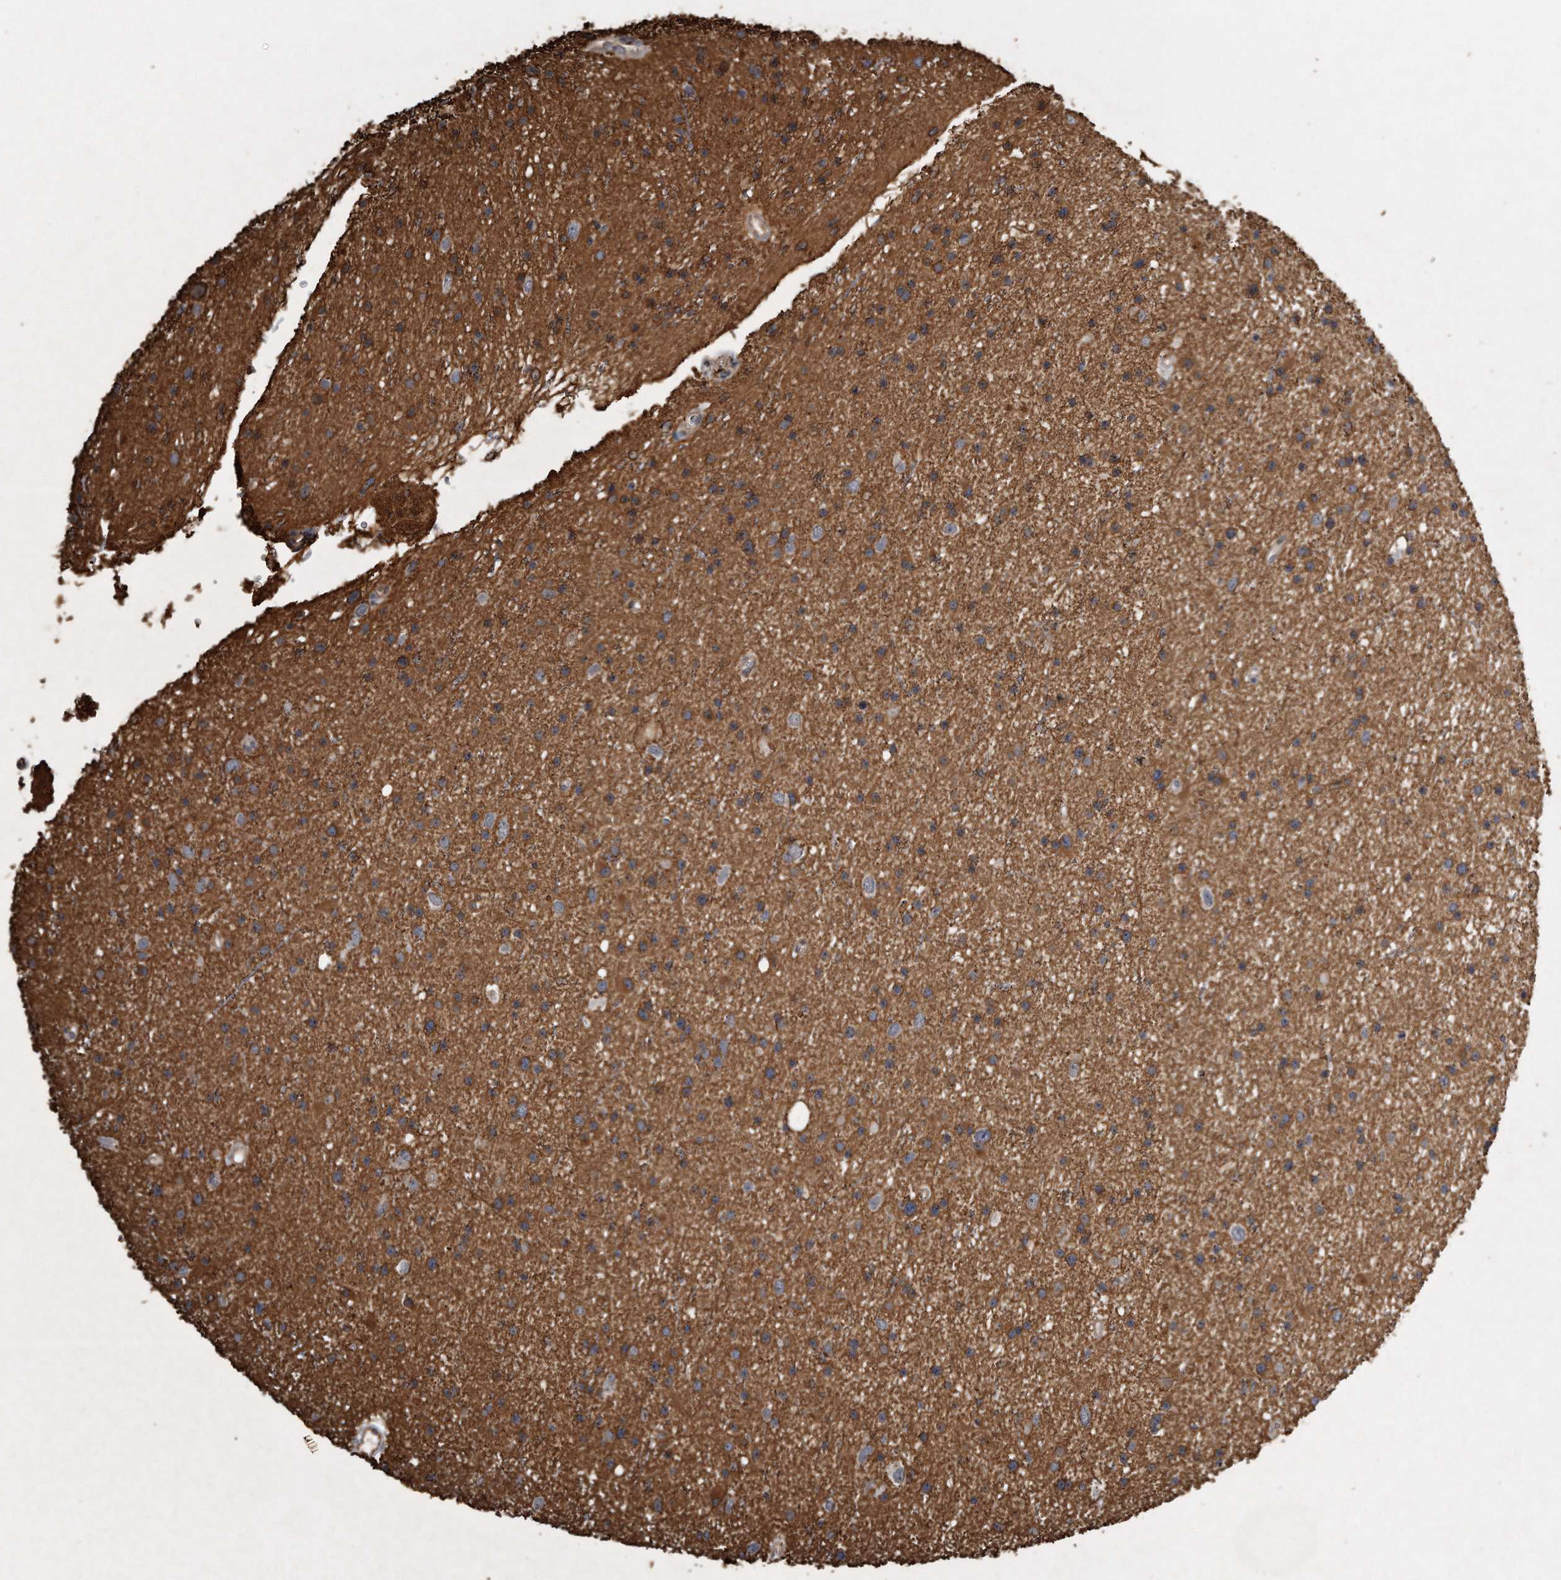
{"staining": {"intensity": "moderate", "quantity": ">75%", "location": "cytoplasmic/membranous"}, "tissue": "glioma", "cell_type": "Tumor cells", "image_type": "cancer", "snomed": [{"axis": "morphology", "description": "Glioma, malignant, Low grade"}, {"axis": "topography", "description": "Cerebral cortex"}], "caption": "This micrograph reveals IHC staining of human glioma, with medium moderate cytoplasmic/membranous staining in approximately >75% of tumor cells.", "gene": "GPC1", "patient": {"sex": "female", "age": 39}}